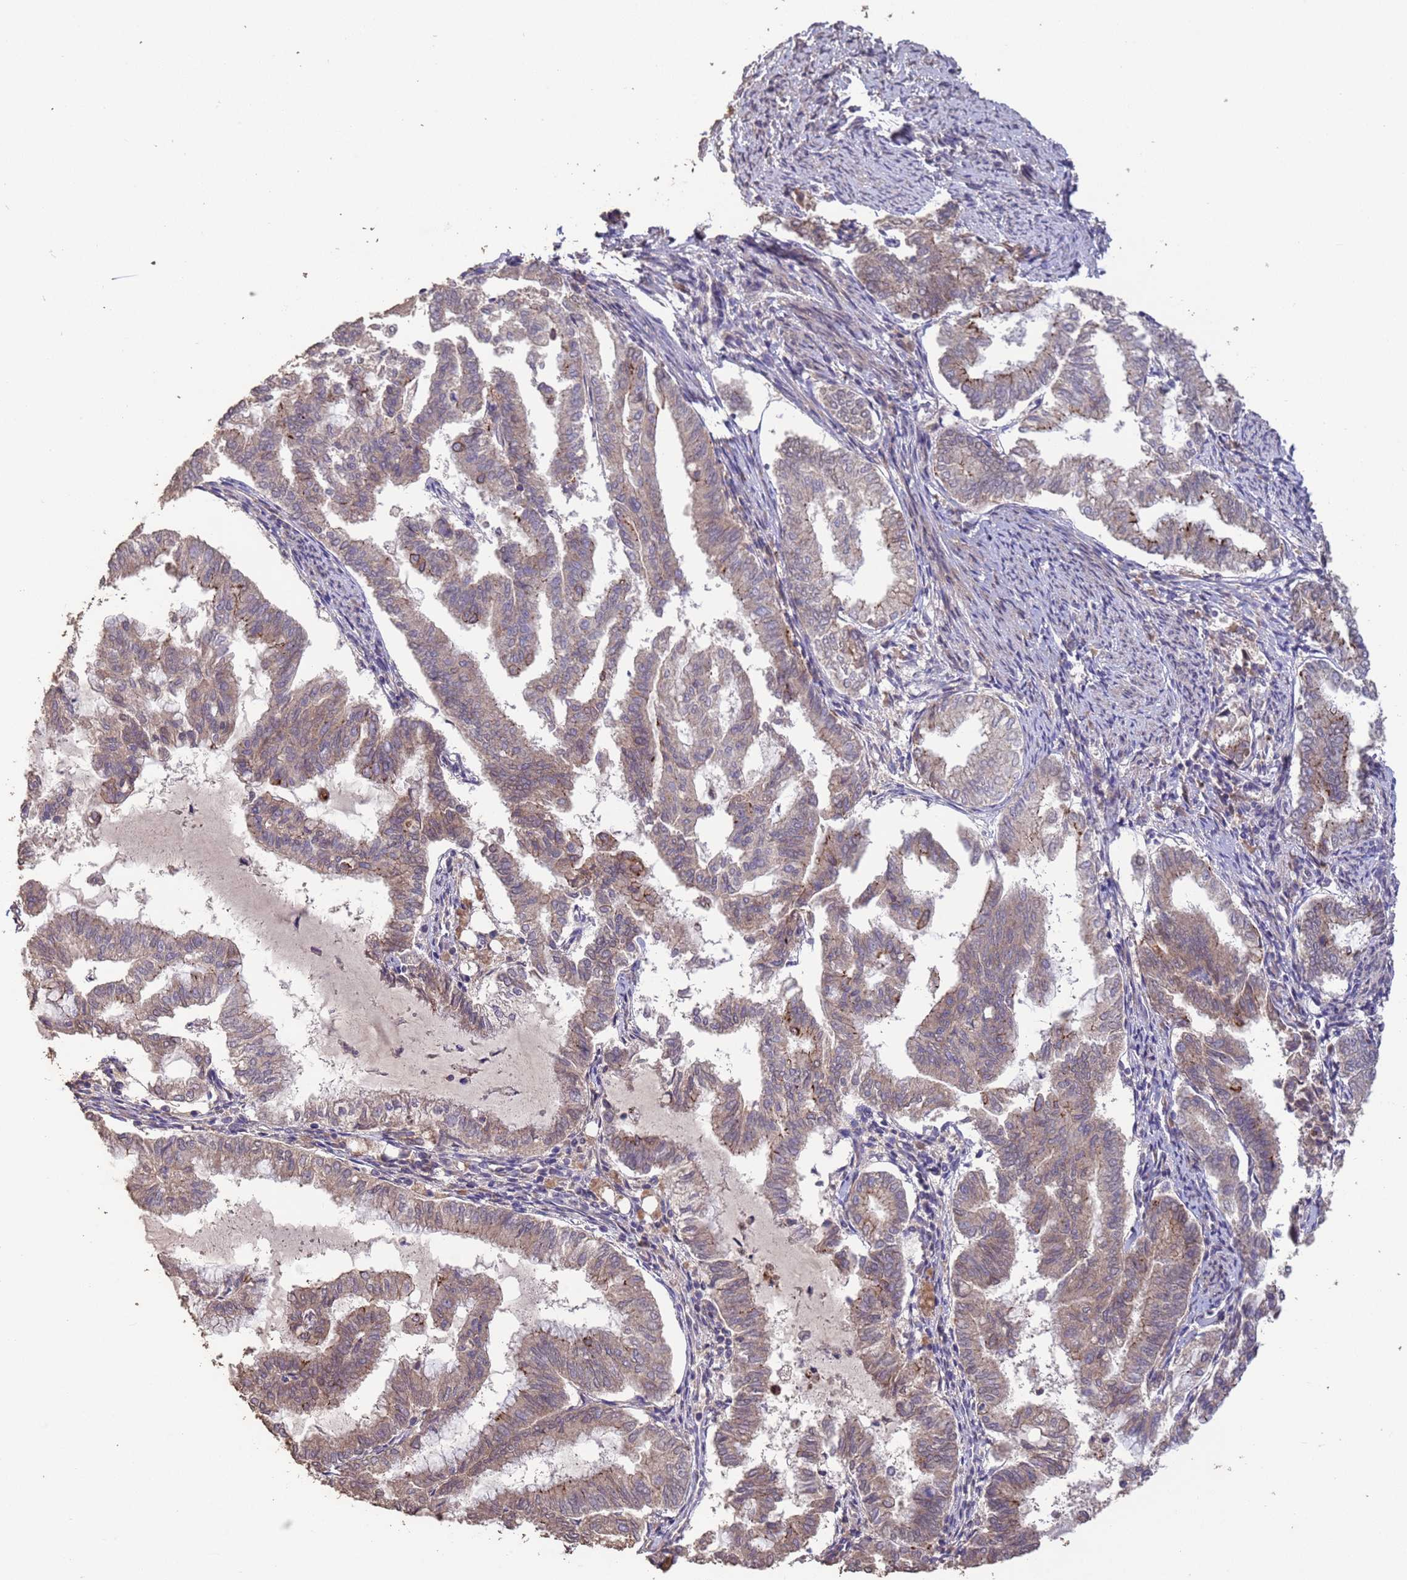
{"staining": {"intensity": "strong", "quantity": "<25%", "location": "cytoplasmic/membranous"}, "tissue": "endometrial cancer", "cell_type": "Tumor cells", "image_type": "cancer", "snomed": [{"axis": "morphology", "description": "Adenocarcinoma, NOS"}, {"axis": "topography", "description": "Endometrium"}], "caption": "DAB (3,3'-diaminobenzidine) immunohistochemical staining of endometrial adenocarcinoma displays strong cytoplasmic/membranous protein expression in about <25% of tumor cells. Immunohistochemistry (ihc) stains the protein in brown and the nuclei are stained blue.", "gene": "SLC9B2", "patient": {"sex": "female", "age": 79}}